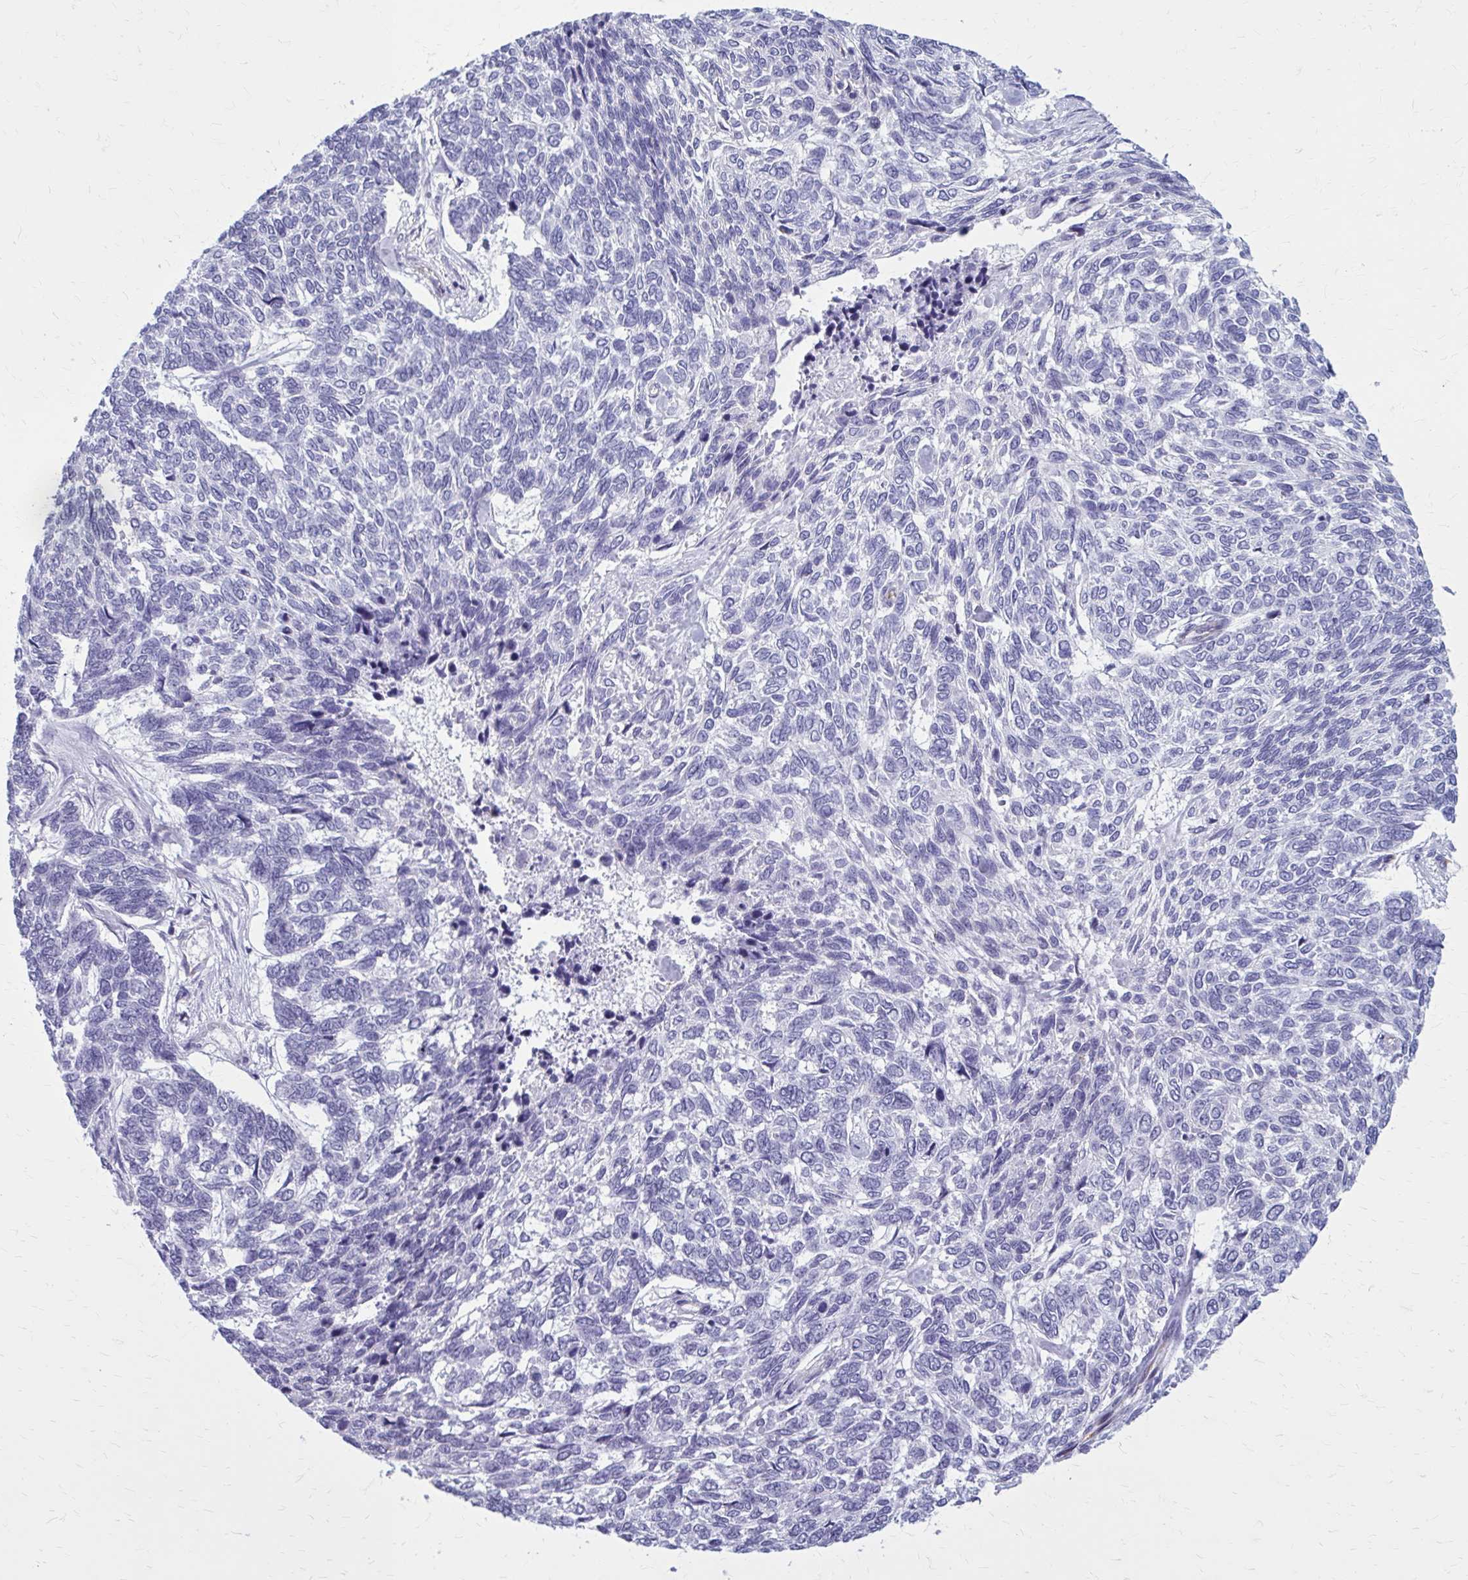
{"staining": {"intensity": "negative", "quantity": "none", "location": "none"}, "tissue": "skin cancer", "cell_type": "Tumor cells", "image_type": "cancer", "snomed": [{"axis": "morphology", "description": "Basal cell carcinoma"}, {"axis": "topography", "description": "Skin"}], "caption": "Basal cell carcinoma (skin) stained for a protein using immunohistochemistry exhibits no positivity tumor cells.", "gene": "CASQ2", "patient": {"sex": "female", "age": 65}}